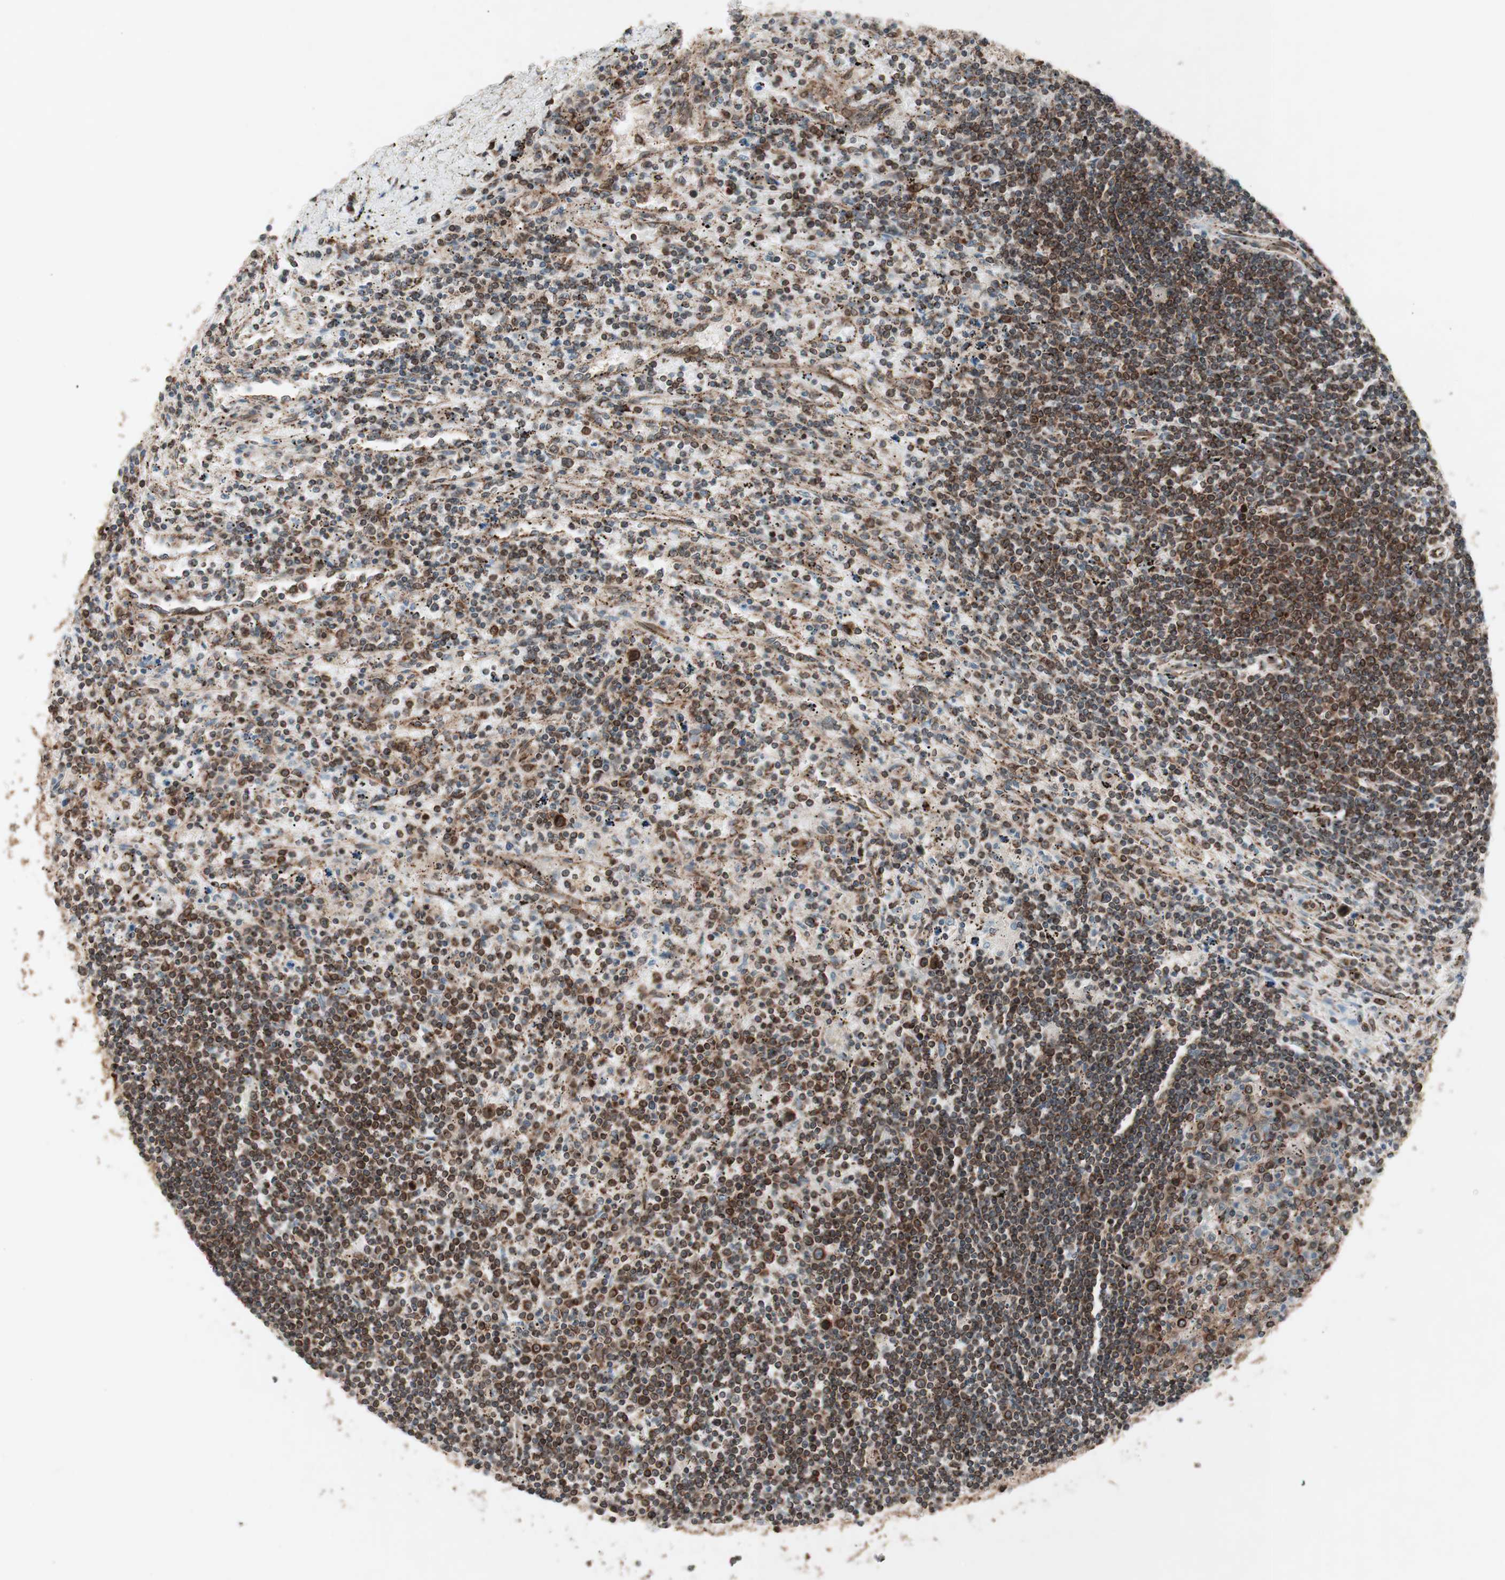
{"staining": {"intensity": "moderate", "quantity": ">75%", "location": "cytoplasmic/membranous,nuclear"}, "tissue": "lymphoma", "cell_type": "Tumor cells", "image_type": "cancer", "snomed": [{"axis": "morphology", "description": "Malignant lymphoma, non-Hodgkin's type, Low grade"}, {"axis": "topography", "description": "Spleen"}], "caption": "A high-resolution photomicrograph shows immunohistochemistry (IHC) staining of lymphoma, which exhibits moderate cytoplasmic/membranous and nuclear staining in approximately >75% of tumor cells. The staining was performed using DAB to visualize the protein expression in brown, while the nuclei were stained in blue with hematoxylin (Magnification: 20x).", "gene": "NUP62", "patient": {"sex": "male", "age": 76}}